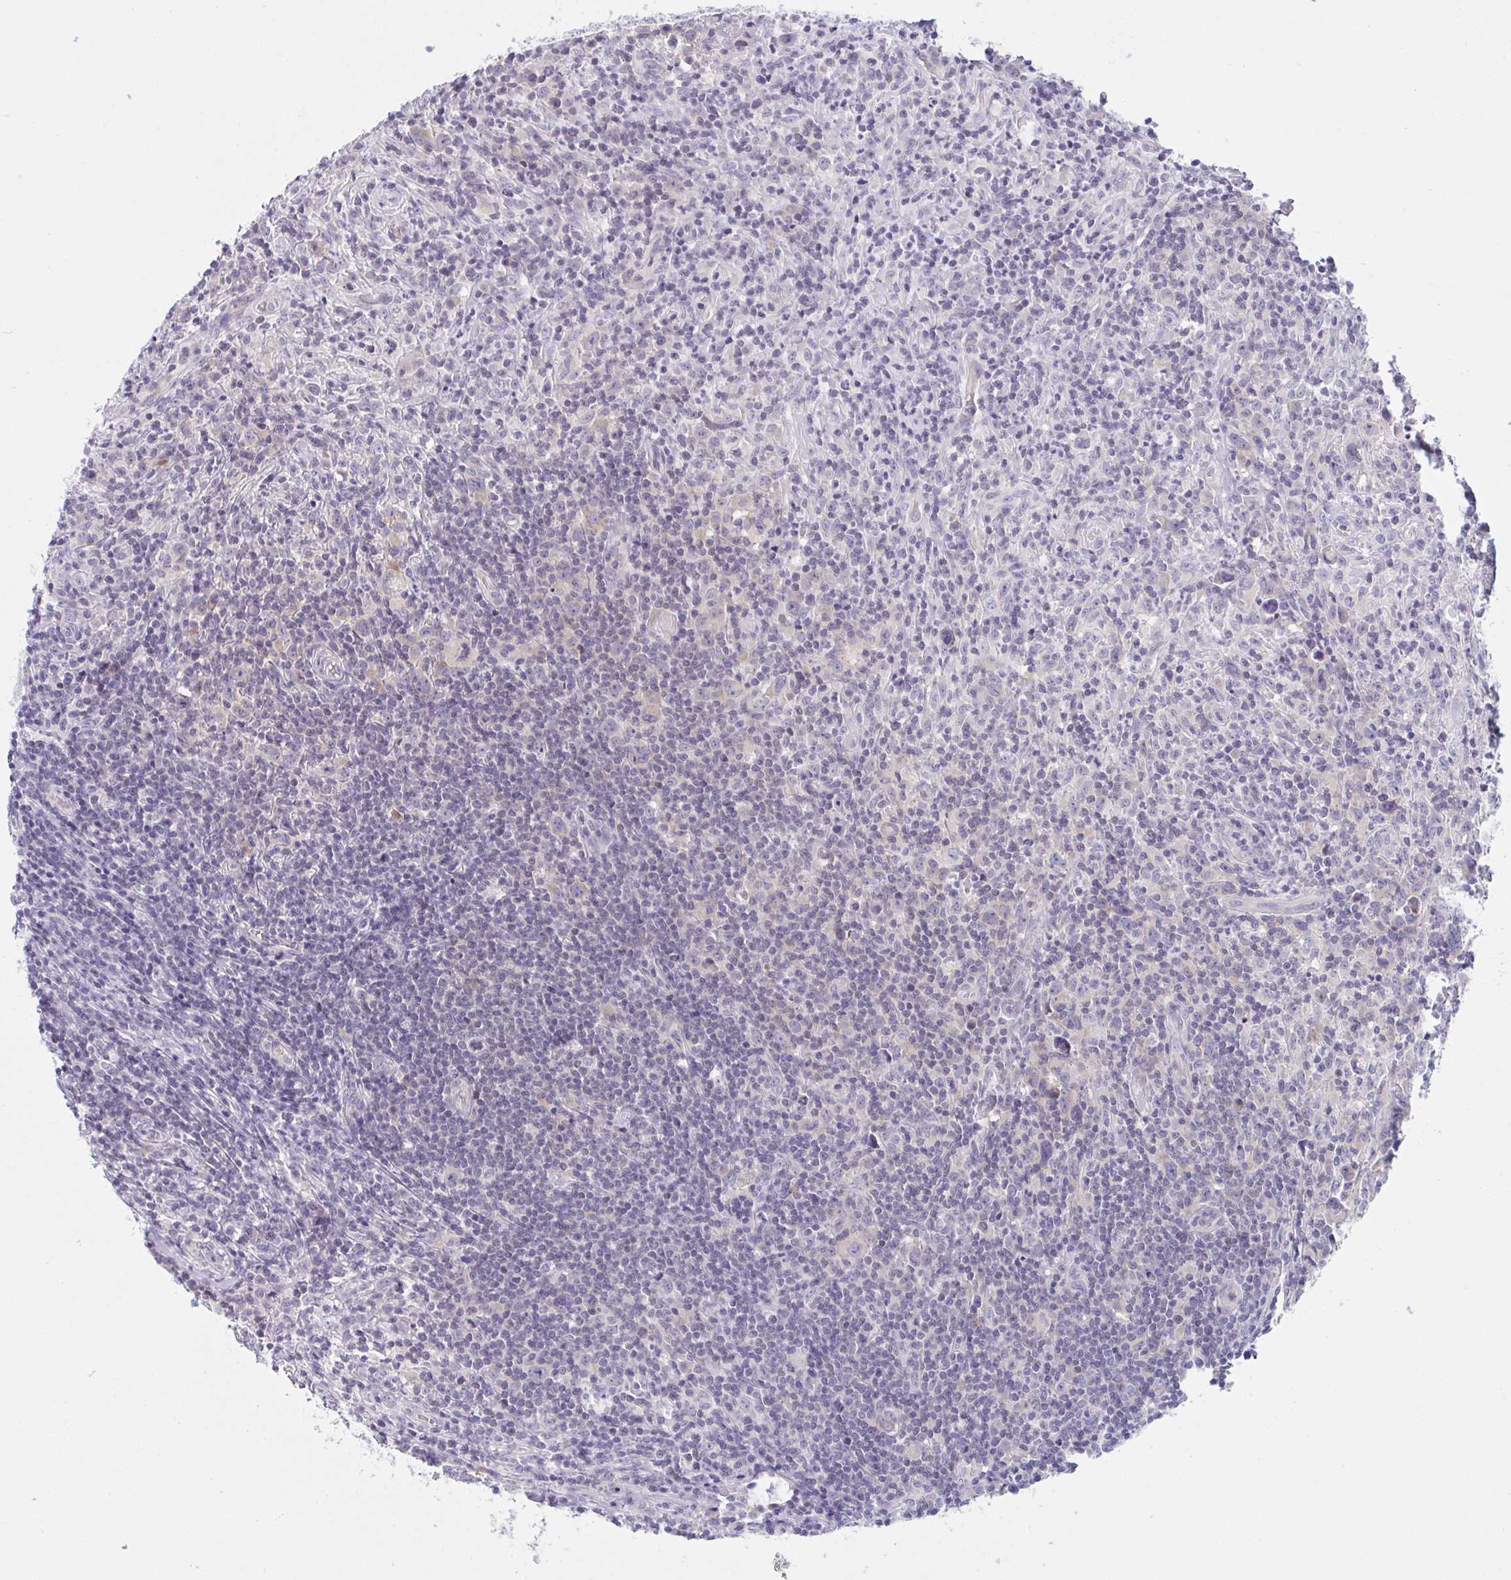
{"staining": {"intensity": "negative", "quantity": "none", "location": "none"}, "tissue": "lymphoma", "cell_type": "Tumor cells", "image_type": "cancer", "snomed": [{"axis": "morphology", "description": "Hodgkin's disease, NOS"}, {"axis": "topography", "description": "Lymph node"}], "caption": "Immunohistochemistry histopathology image of lymphoma stained for a protein (brown), which exhibits no positivity in tumor cells. (DAB (3,3'-diaminobenzidine) immunohistochemistry (IHC), high magnification).", "gene": "NAA30", "patient": {"sex": "female", "age": 18}}